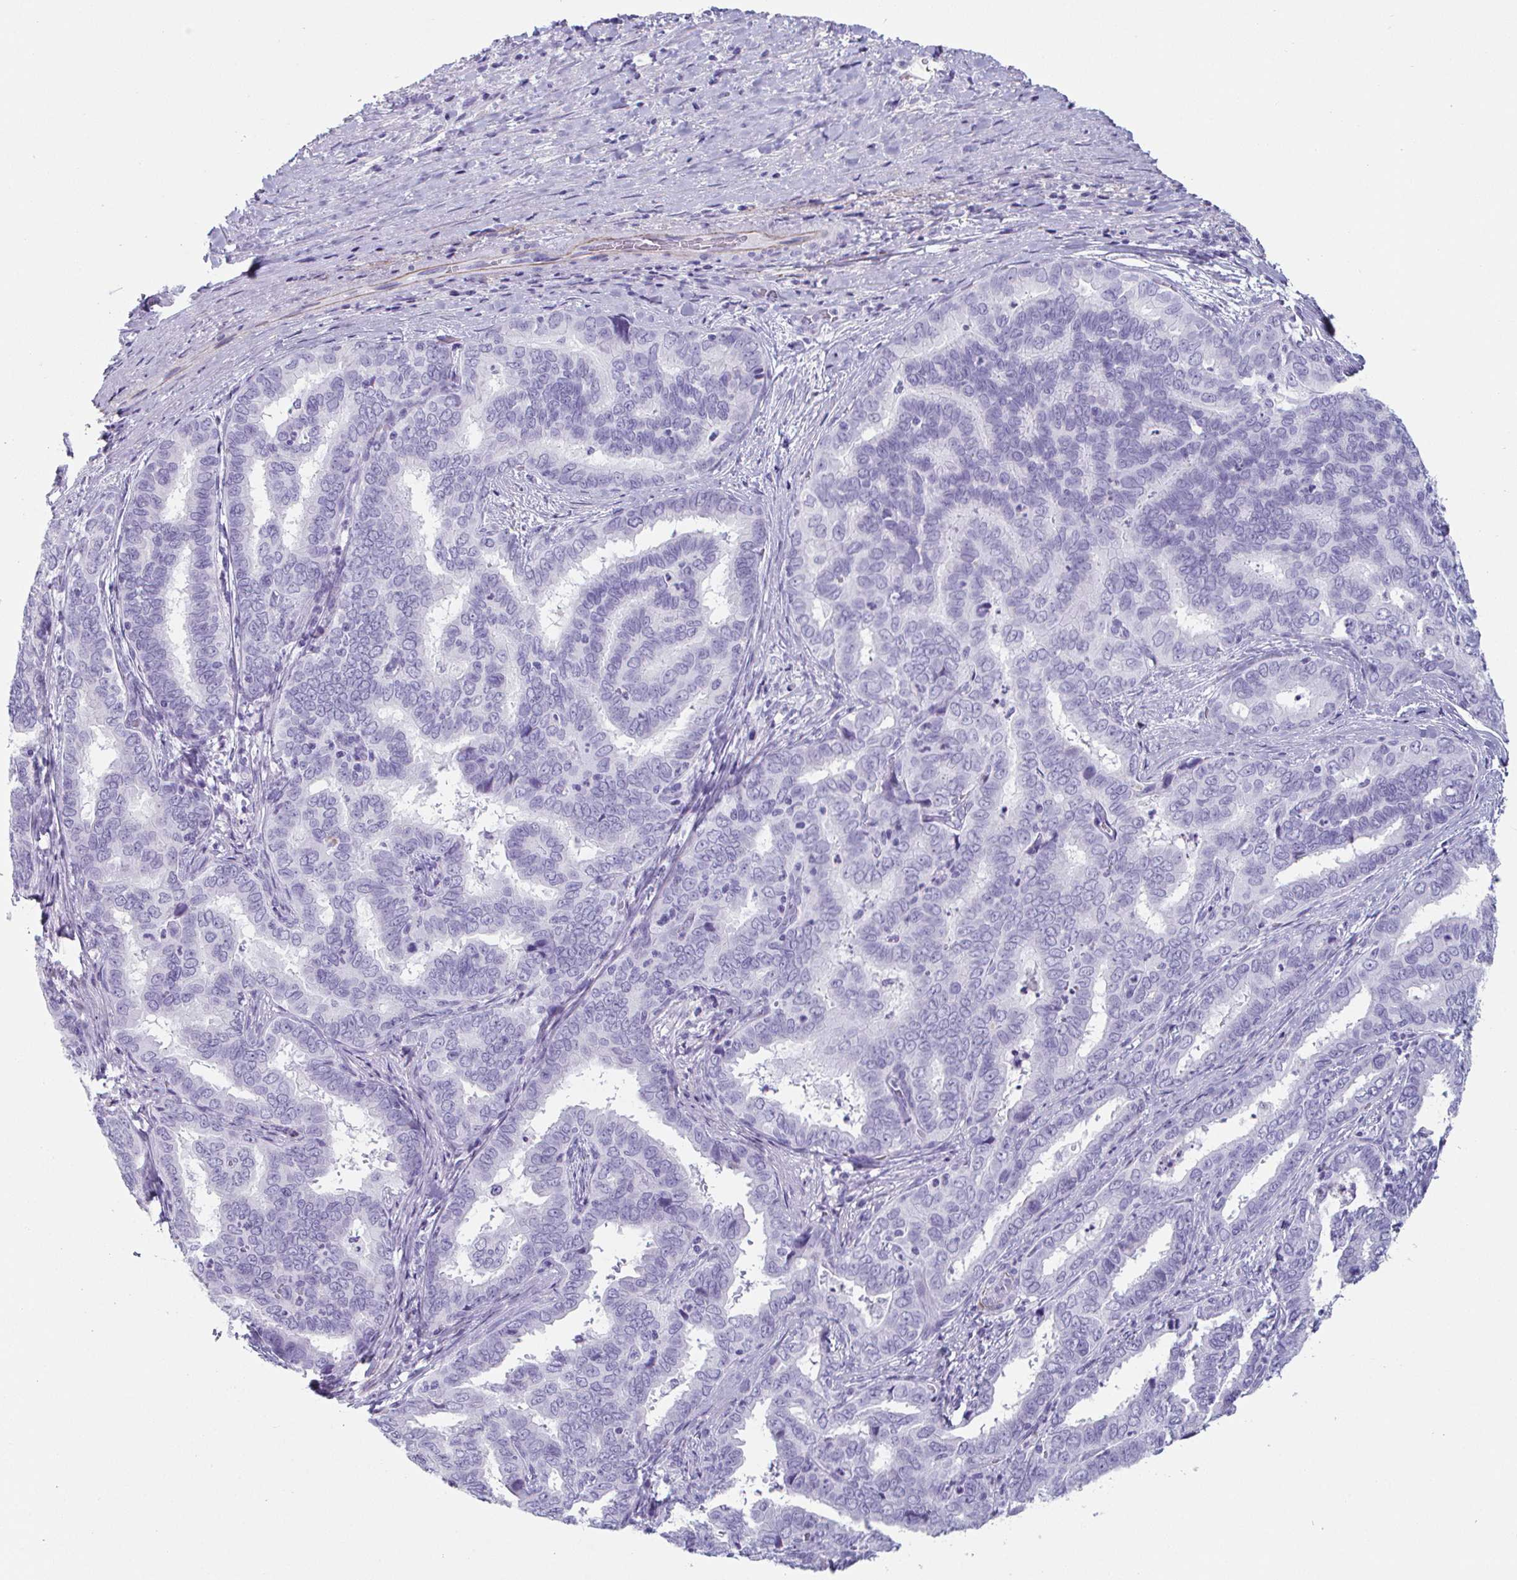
{"staining": {"intensity": "negative", "quantity": "none", "location": "none"}, "tissue": "liver cancer", "cell_type": "Tumor cells", "image_type": "cancer", "snomed": [{"axis": "morphology", "description": "Cholangiocarcinoma"}, {"axis": "topography", "description": "Liver"}], "caption": "An IHC photomicrograph of cholangiocarcinoma (liver) is shown. There is no staining in tumor cells of cholangiocarcinoma (liver). Brightfield microscopy of immunohistochemistry stained with DAB (brown) and hematoxylin (blue), captured at high magnification.", "gene": "CREG2", "patient": {"sex": "female", "age": 64}}